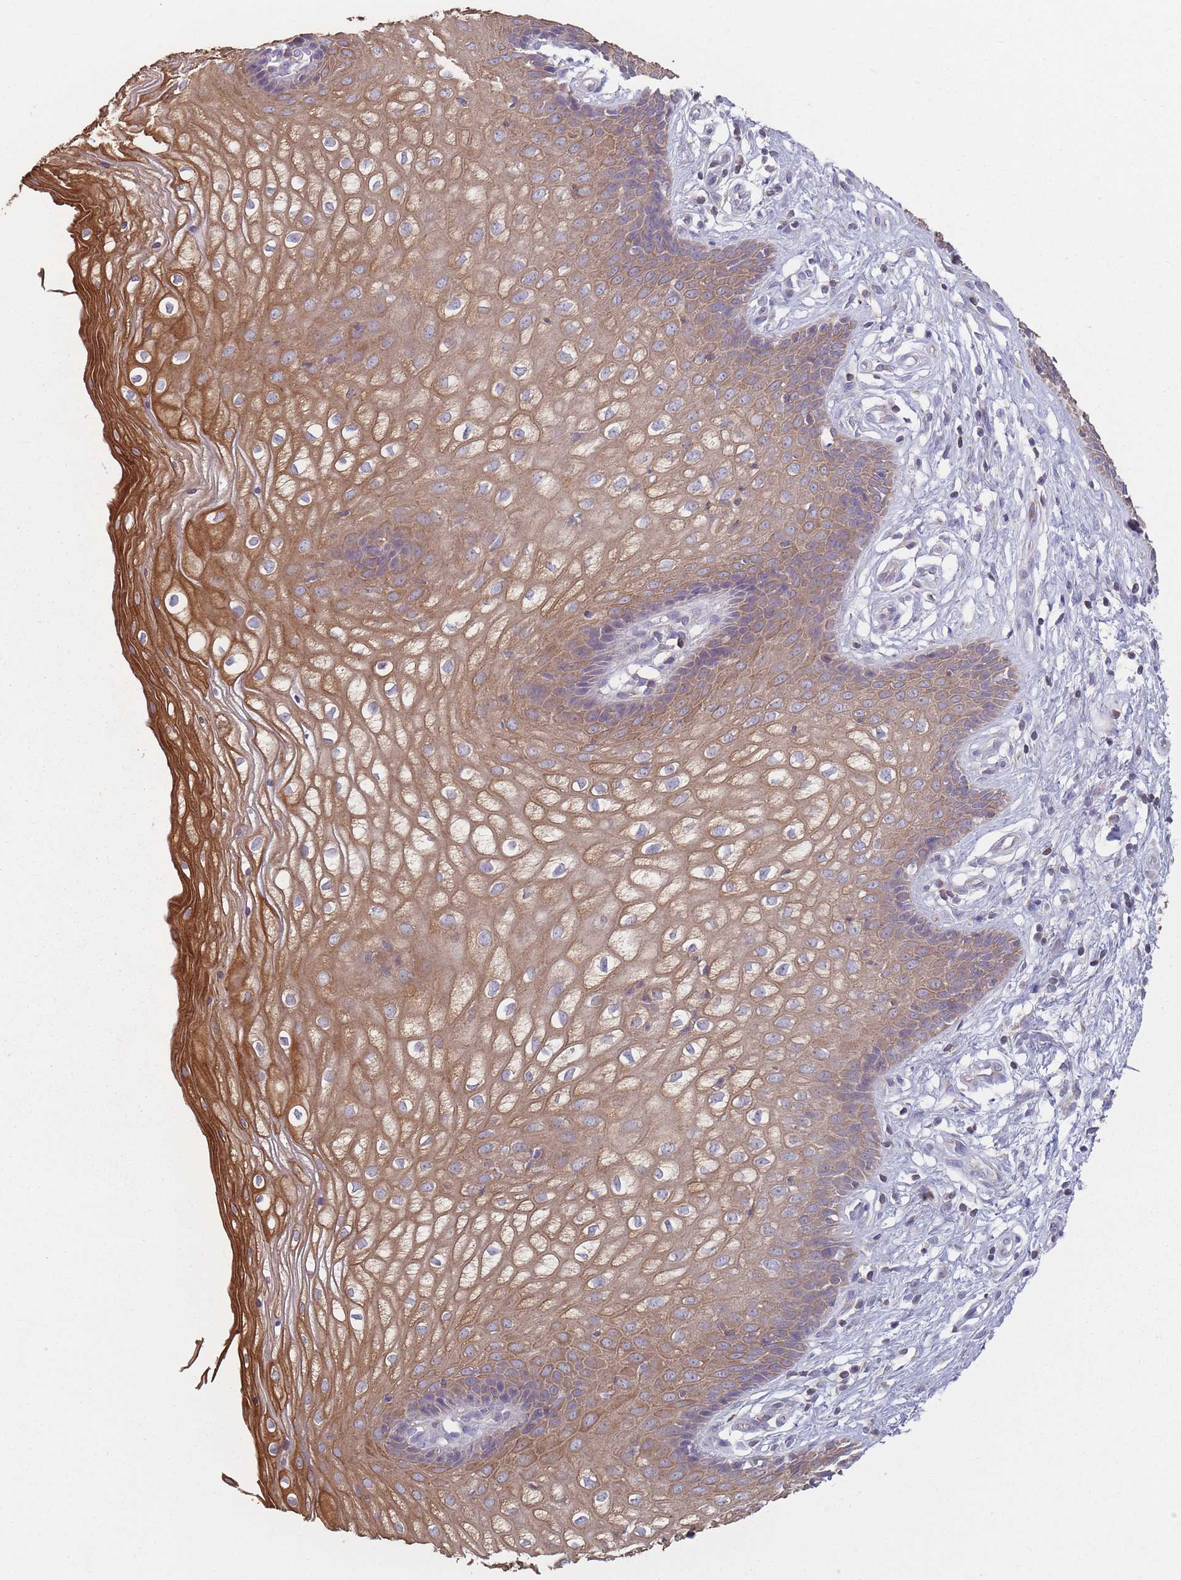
{"staining": {"intensity": "moderate", "quantity": ">75%", "location": "cytoplasmic/membranous"}, "tissue": "vagina", "cell_type": "Squamous epithelial cells", "image_type": "normal", "snomed": [{"axis": "morphology", "description": "Normal tissue, NOS"}, {"axis": "topography", "description": "Vagina"}], "caption": "Immunohistochemistry (IHC) photomicrograph of normal vagina: vagina stained using immunohistochemistry shows medium levels of moderate protein expression localized specifically in the cytoplasmic/membranous of squamous epithelial cells, appearing as a cytoplasmic/membranous brown color.", "gene": "HSBP1L1", "patient": {"sex": "female", "age": 34}}